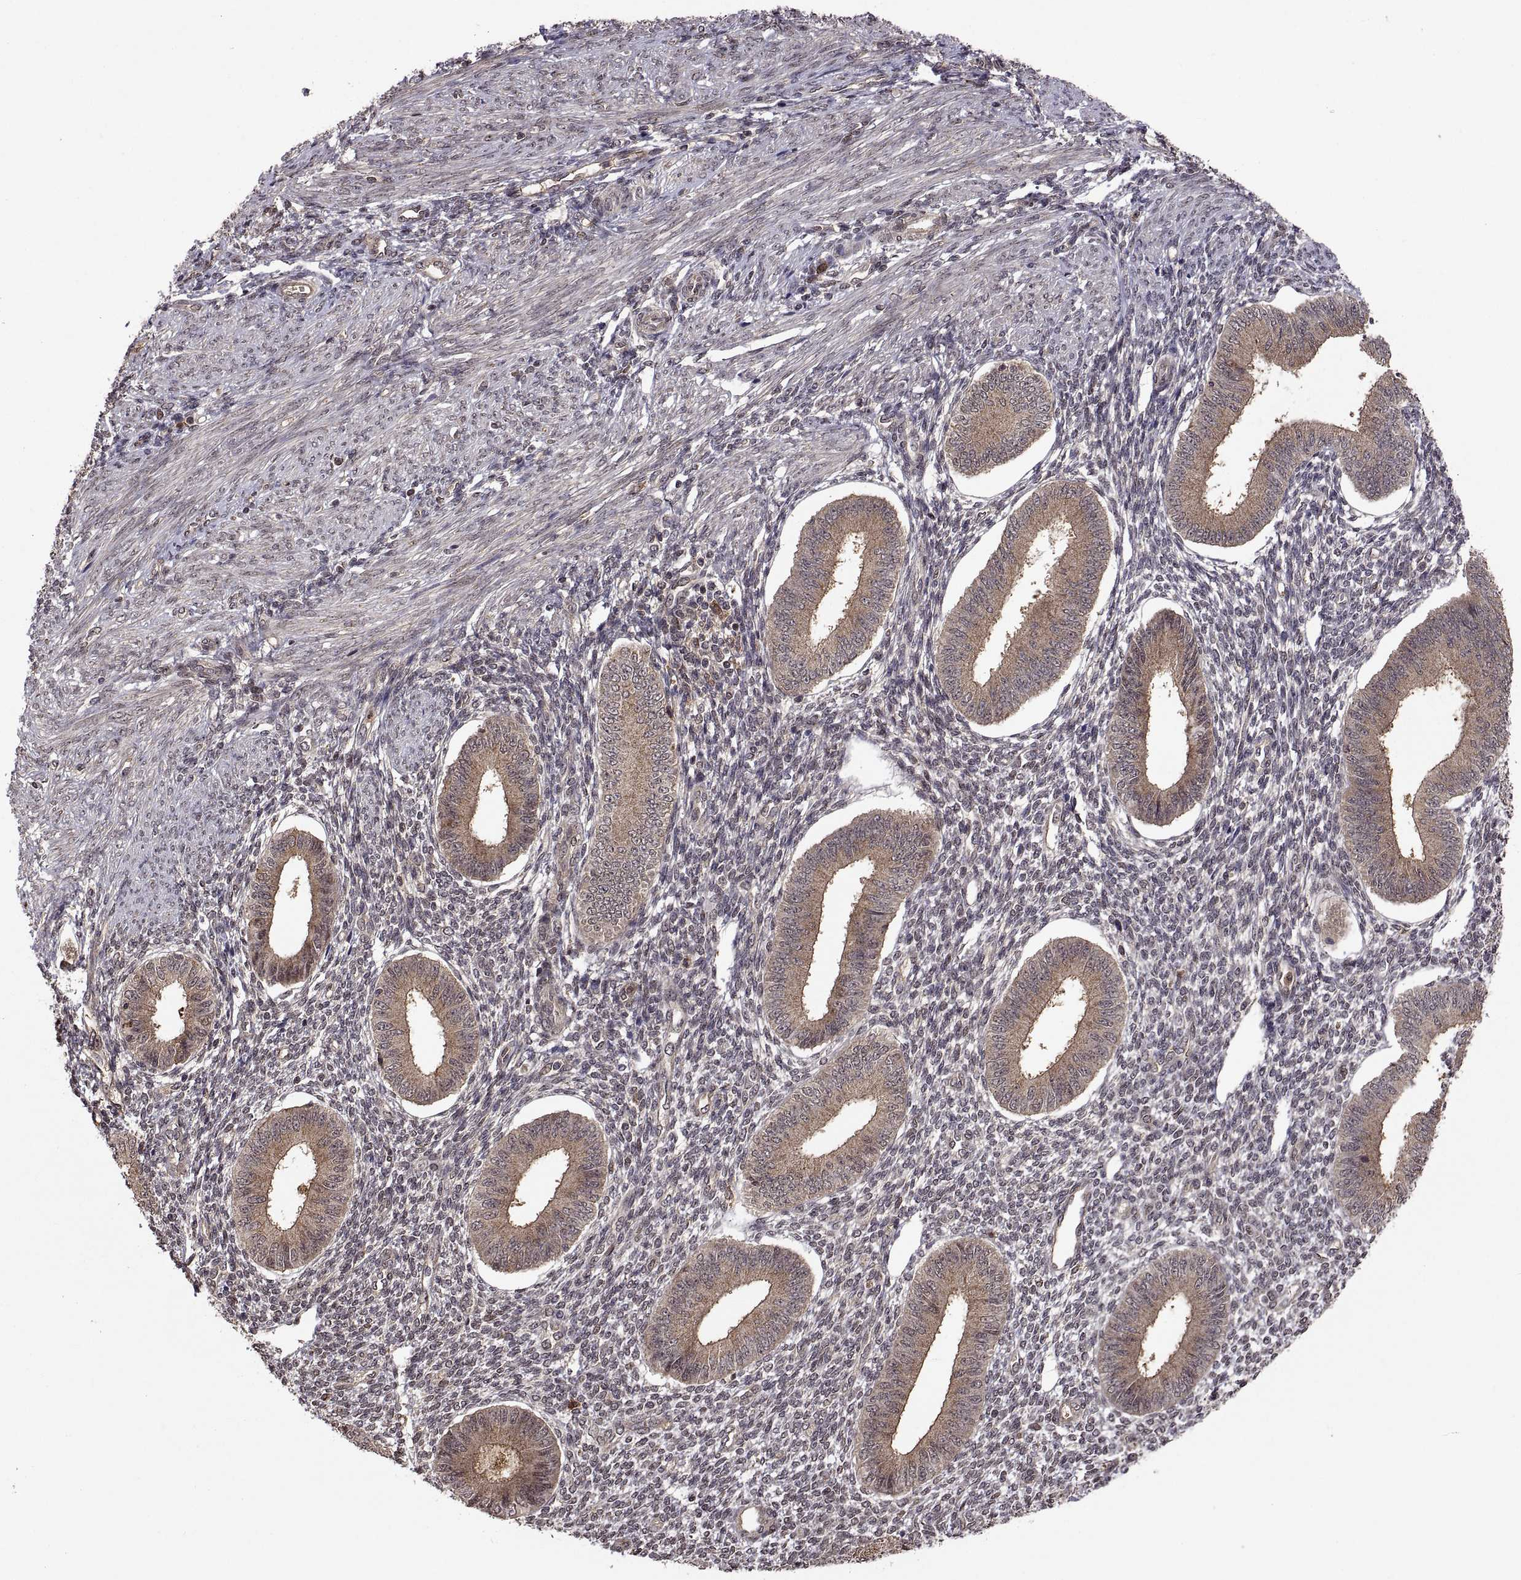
{"staining": {"intensity": "negative", "quantity": "none", "location": "none"}, "tissue": "endometrium", "cell_type": "Cells in endometrial stroma", "image_type": "normal", "snomed": [{"axis": "morphology", "description": "Normal tissue, NOS"}, {"axis": "topography", "description": "Endometrium"}], "caption": "Micrograph shows no protein expression in cells in endometrial stroma of benign endometrium. (Immunohistochemistry (ihc), brightfield microscopy, high magnification).", "gene": "ZNRF2", "patient": {"sex": "female", "age": 39}}